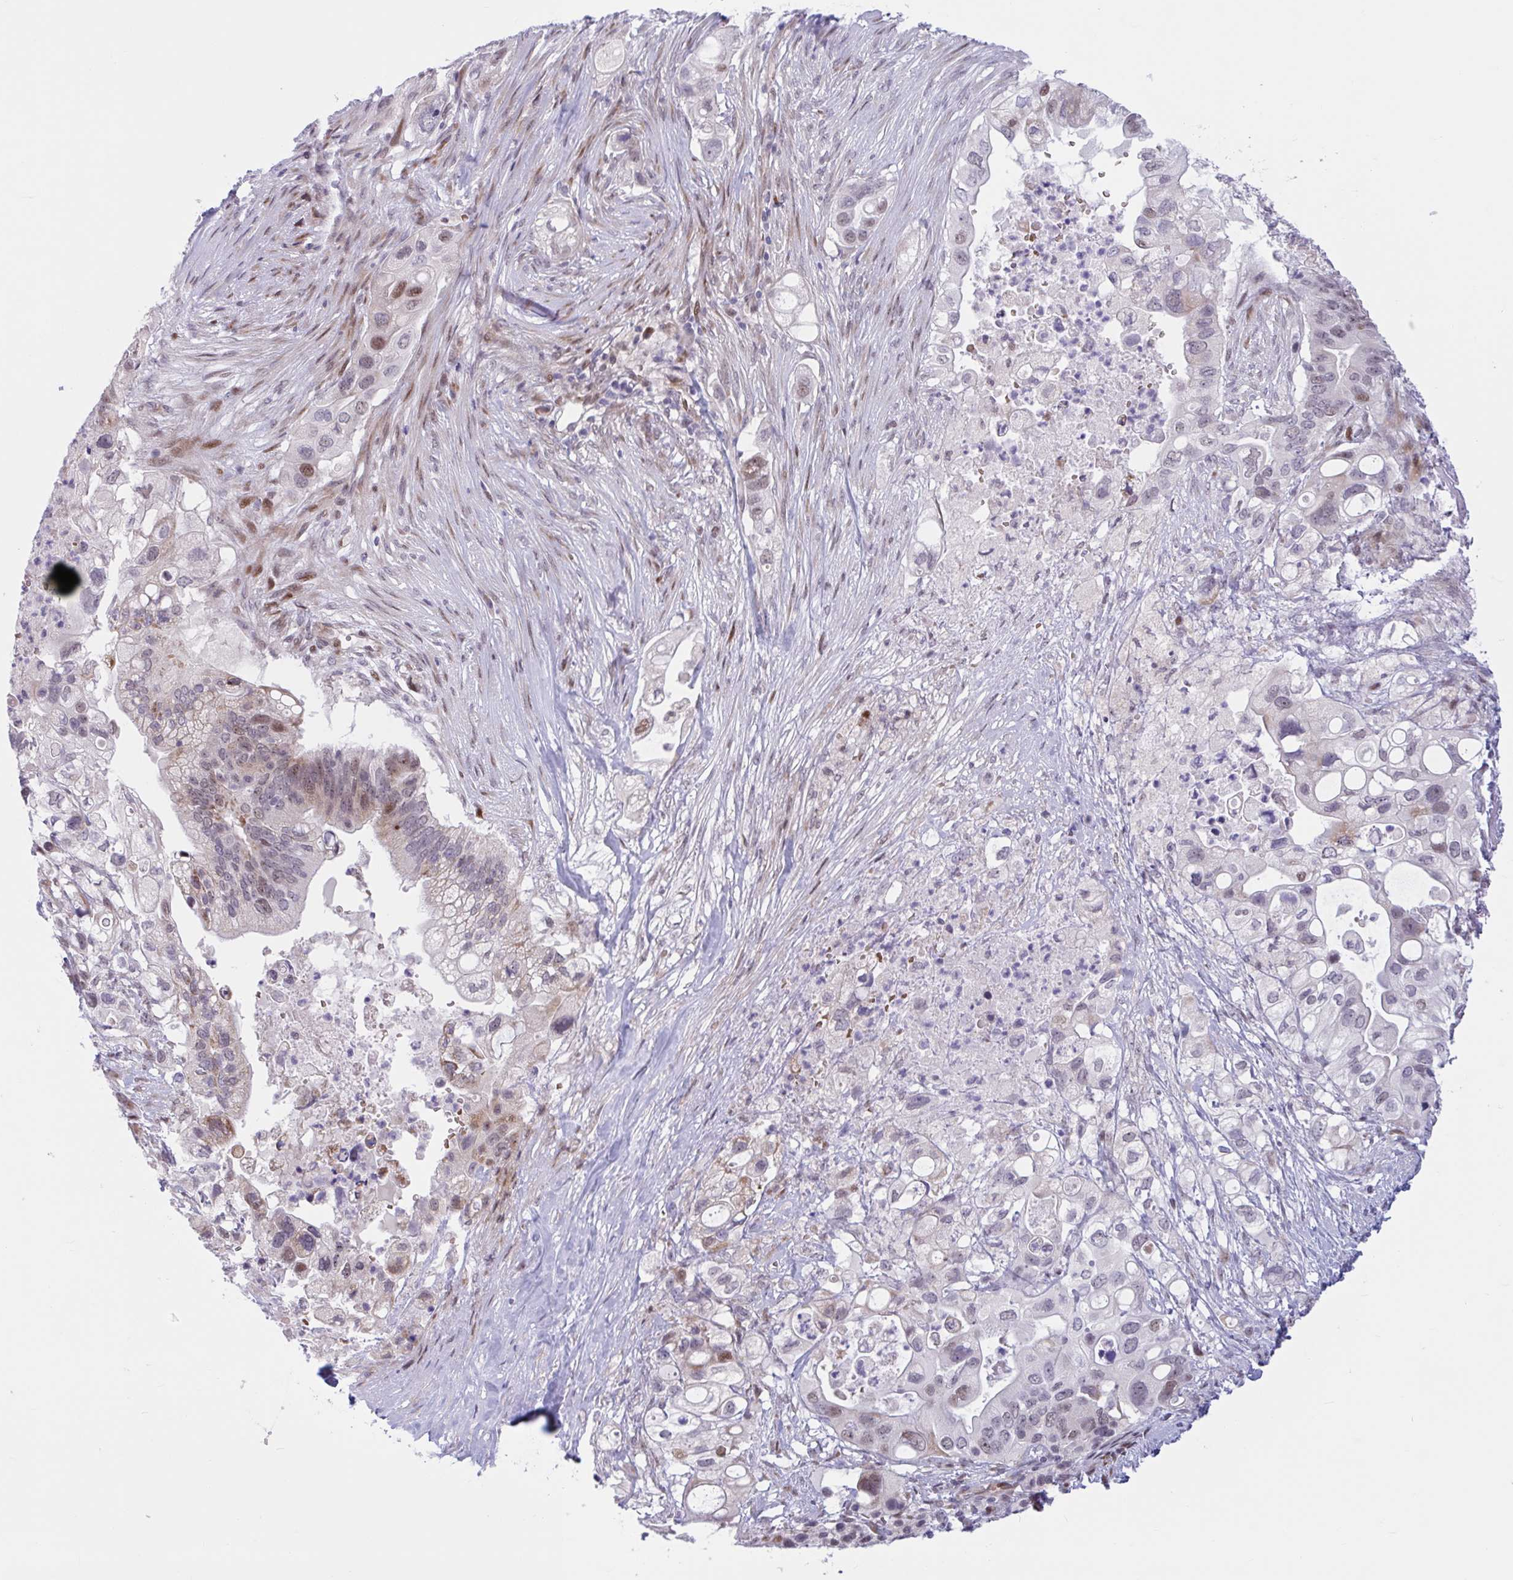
{"staining": {"intensity": "moderate", "quantity": "25%-75%", "location": "nuclear"}, "tissue": "pancreatic cancer", "cell_type": "Tumor cells", "image_type": "cancer", "snomed": [{"axis": "morphology", "description": "Adenocarcinoma, NOS"}, {"axis": "topography", "description": "Pancreas"}], "caption": "This micrograph shows immunohistochemistry (IHC) staining of human pancreatic adenocarcinoma, with medium moderate nuclear expression in approximately 25%-75% of tumor cells.", "gene": "RBL1", "patient": {"sex": "female", "age": 72}}